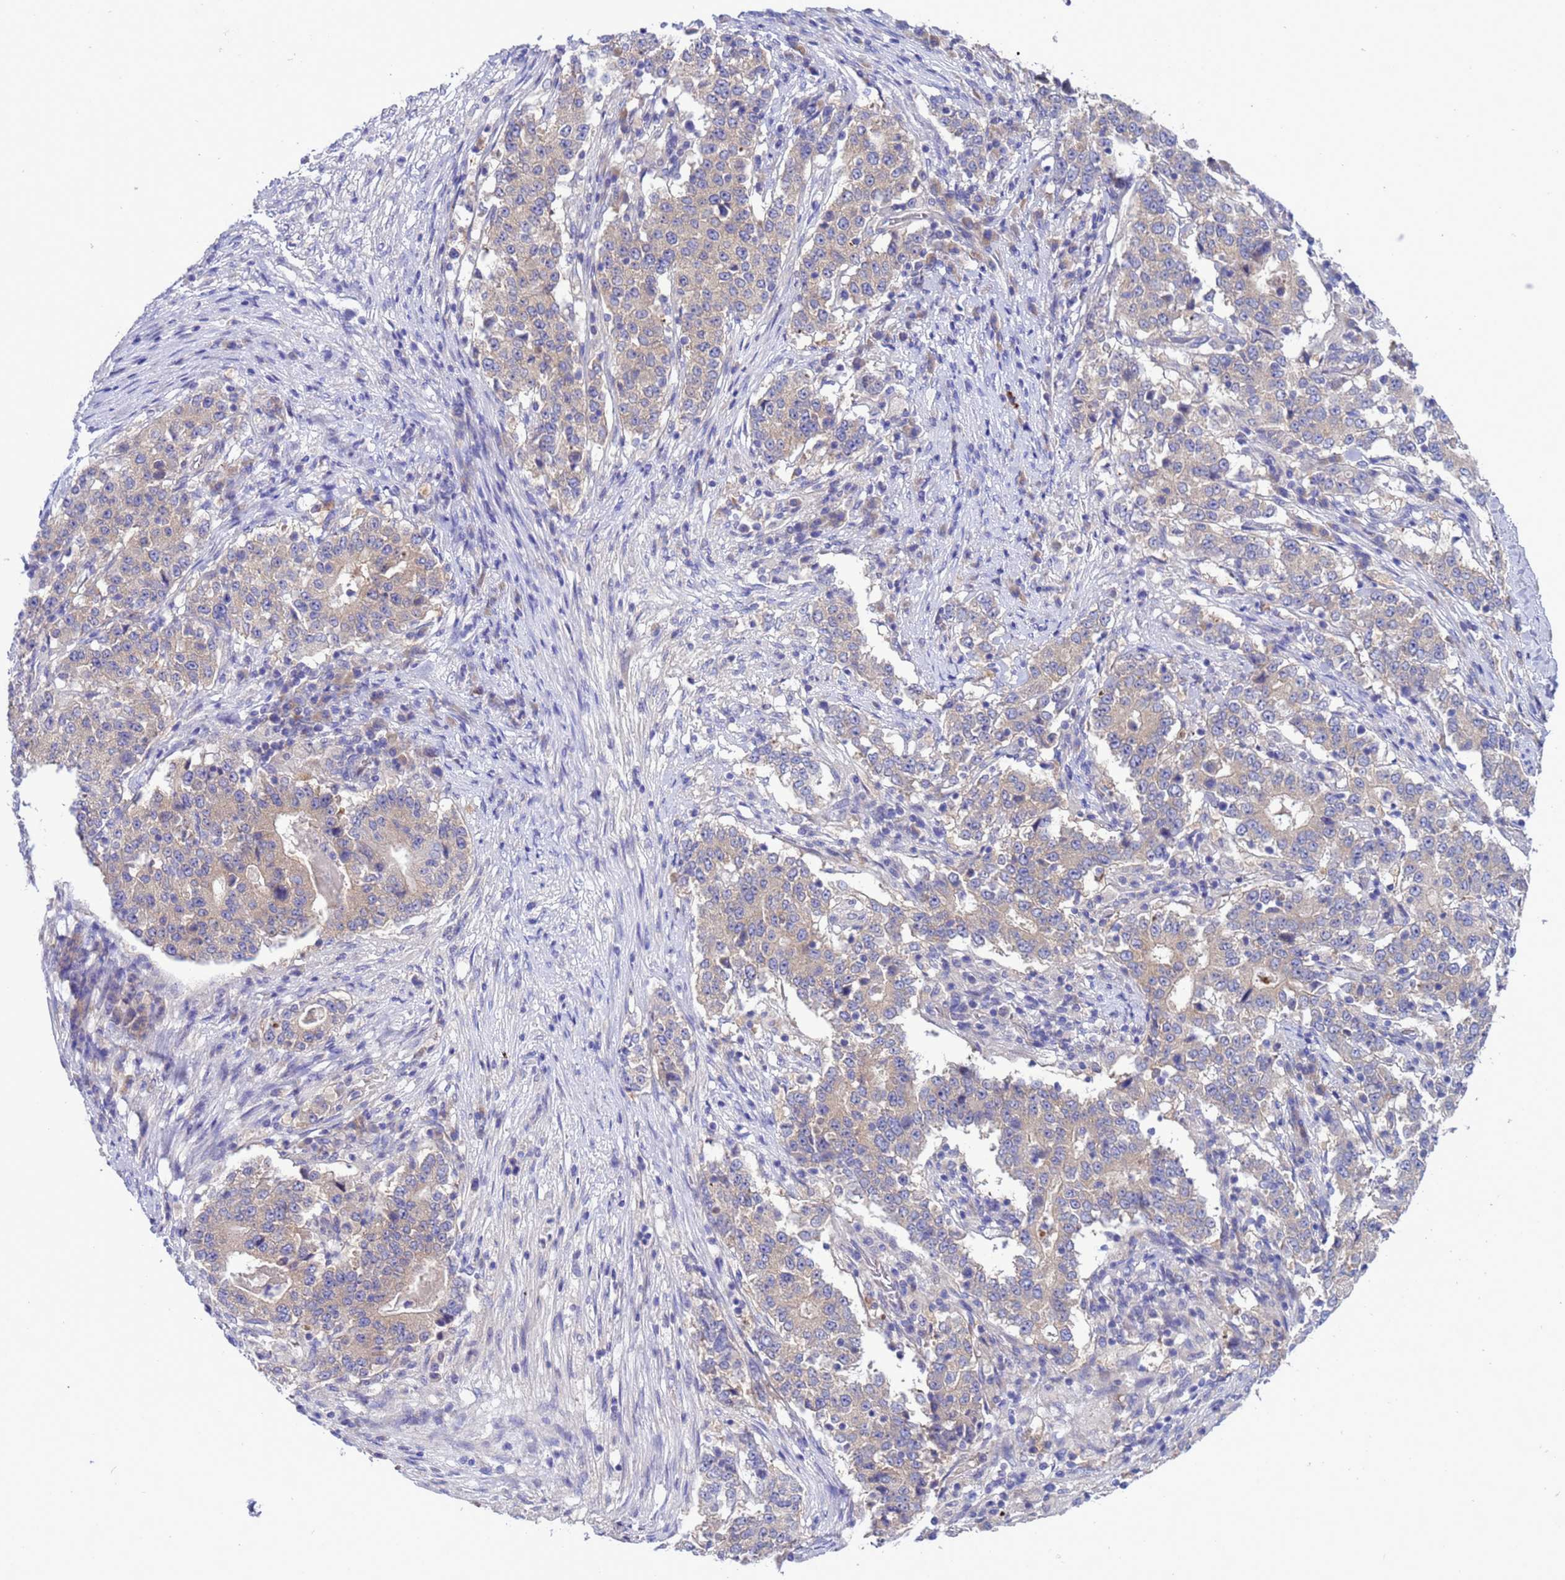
{"staining": {"intensity": "weak", "quantity": "<25%", "location": "cytoplasmic/membranous"}, "tissue": "stomach cancer", "cell_type": "Tumor cells", "image_type": "cancer", "snomed": [{"axis": "morphology", "description": "Adenocarcinoma, NOS"}, {"axis": "topography", "description": "Stomach"}], "caption": "This image is of adenocarcinoma (stomach) stained with immunohistochemistry (IHC) to label a protein in brown with the nuclei are counter-stained blue. There is no expression in tumor cells.", "gene": "RC3H2", "patient": {"sex": "male", "age": 59}}